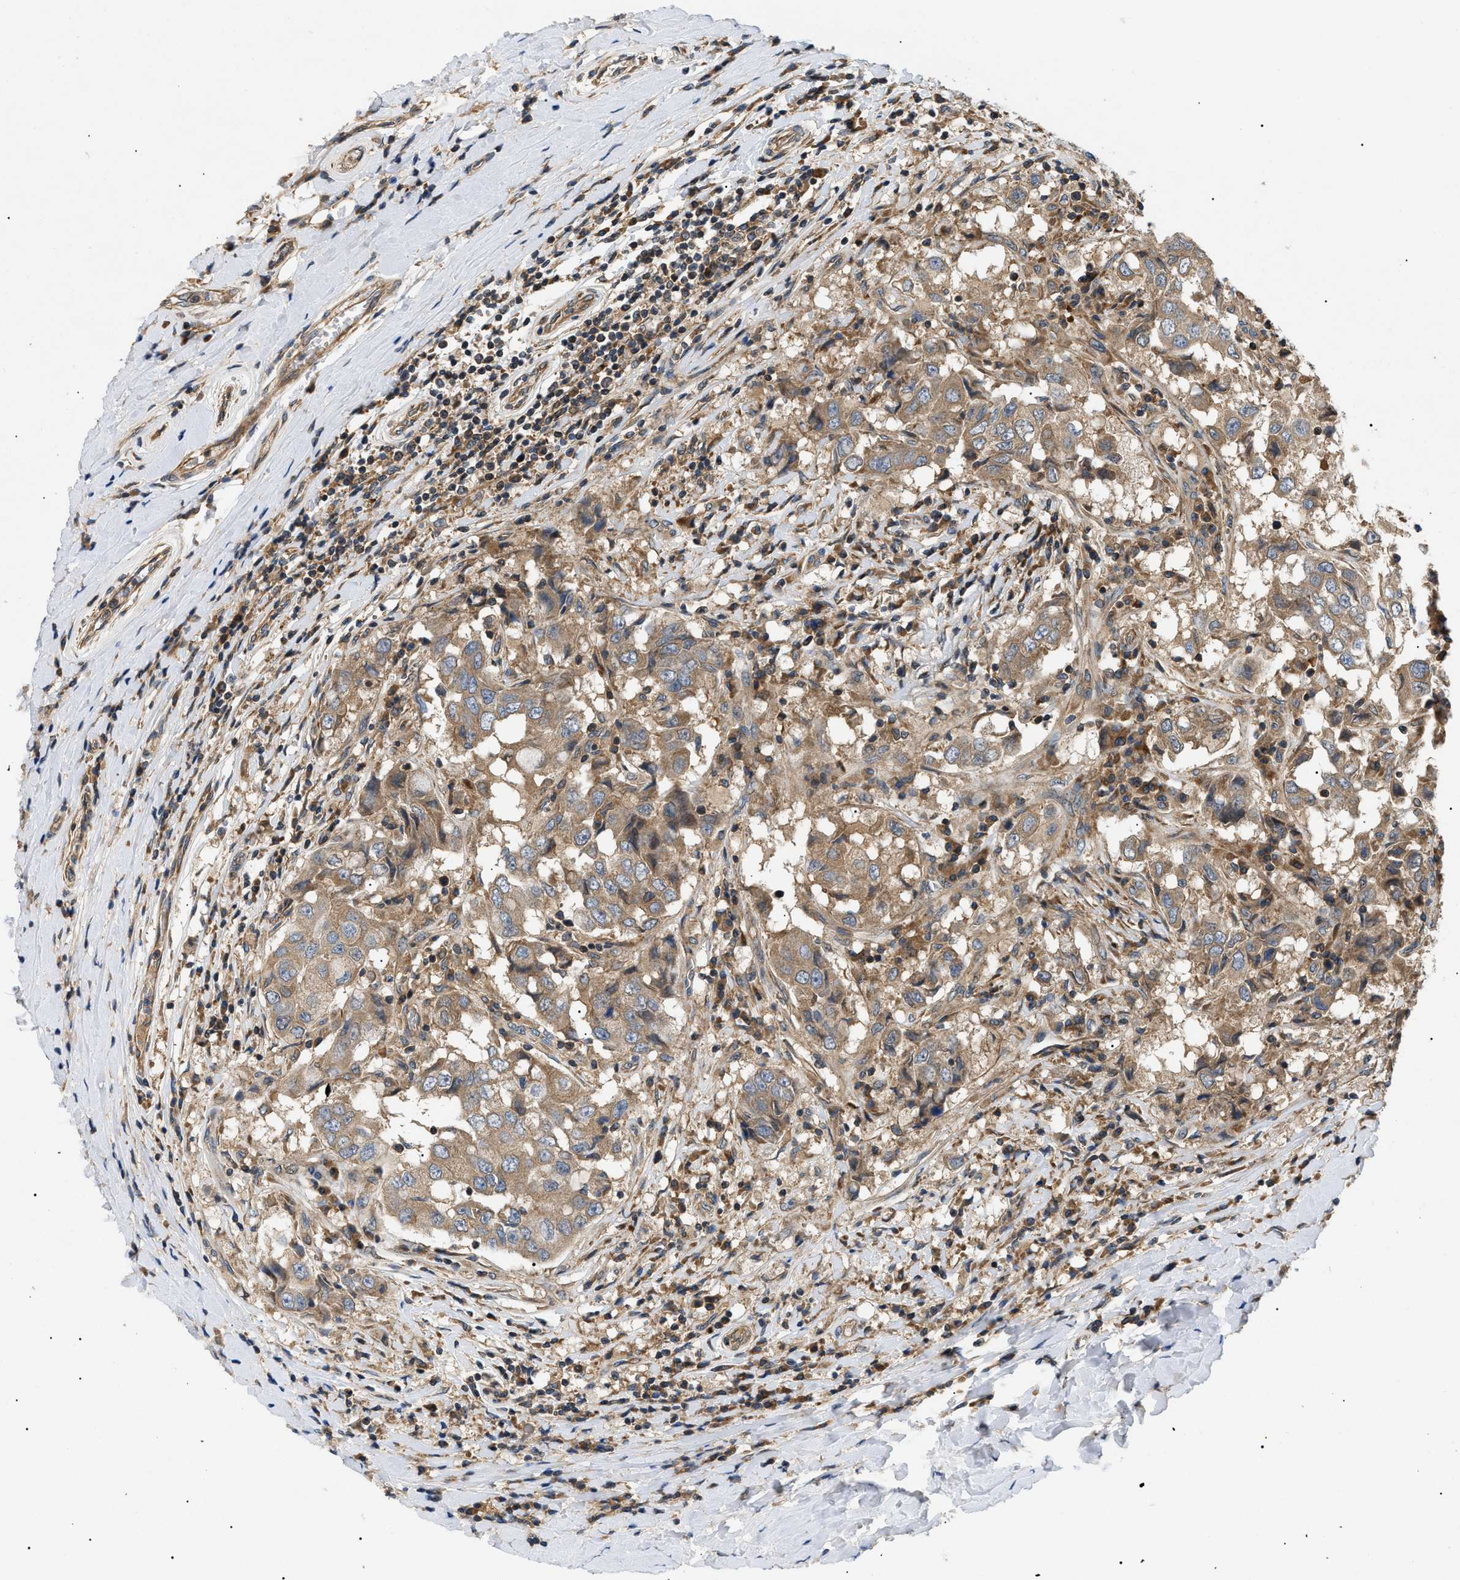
{"staining": {"intensity": "moderate", "quantity": ">75%", "location": "cytoplasmic/membranous"}, "tissue": "breast cancer", "cell_type": "Tumor cells", "image_type": "cancer", "snomed": [{"axis": "morphology", "description": "Duct carcinoma"}, {"axis": "topography", "description": "Breast"}], "caption": "The histopathology image displays immunohistochemical staining of intraductal carcinoma (breast). There is moderate cytoplasmic/membranous expression is present in about >75% of tumor cells.", "gene": "PPM1B", "patient": {"sex": "female", "age": 27}}